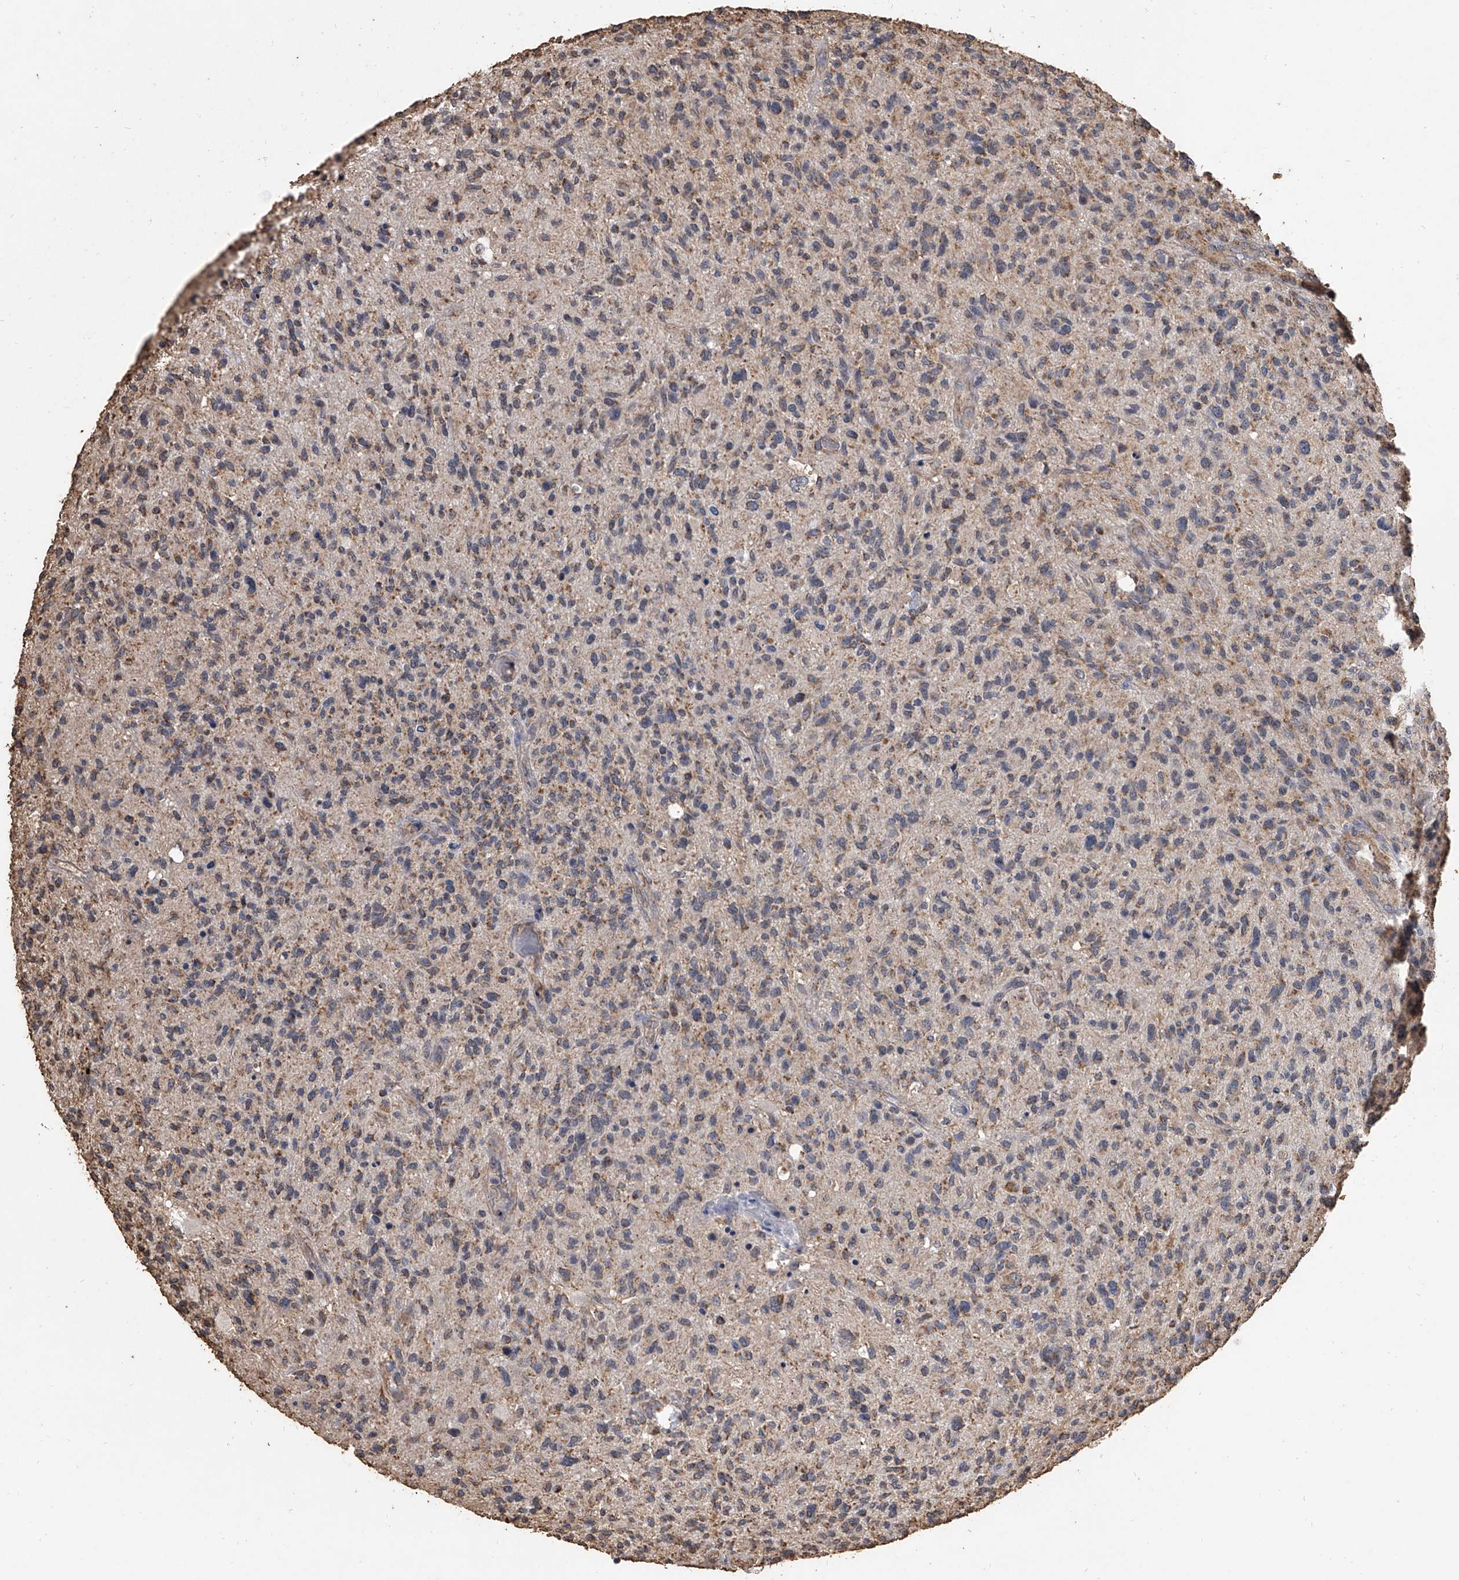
{"staining": {"intensity": "moderate", "quantity": "25%-75%", "location": "cytoplasmic/membranous"}, "tissue": "glioma", "cell_type": "Tumor cells", "image_type": "cancer", "snomed": [{"axis": "morphology", "description": "Glioma, malignant, High grade"}, {"axis": "topography", "description": "Brain"}], "caption": "IHC of glioma reveals medium levels of moderate cytoplasmic/membranous expression in about 25%-75% of tumor cells. (DAB (3,3'-diaminobenzidine) IHC with brightfield microscopy, high magnification).", "gene": "MRPL28", "patient": {"sex": "male", "age": 47}}